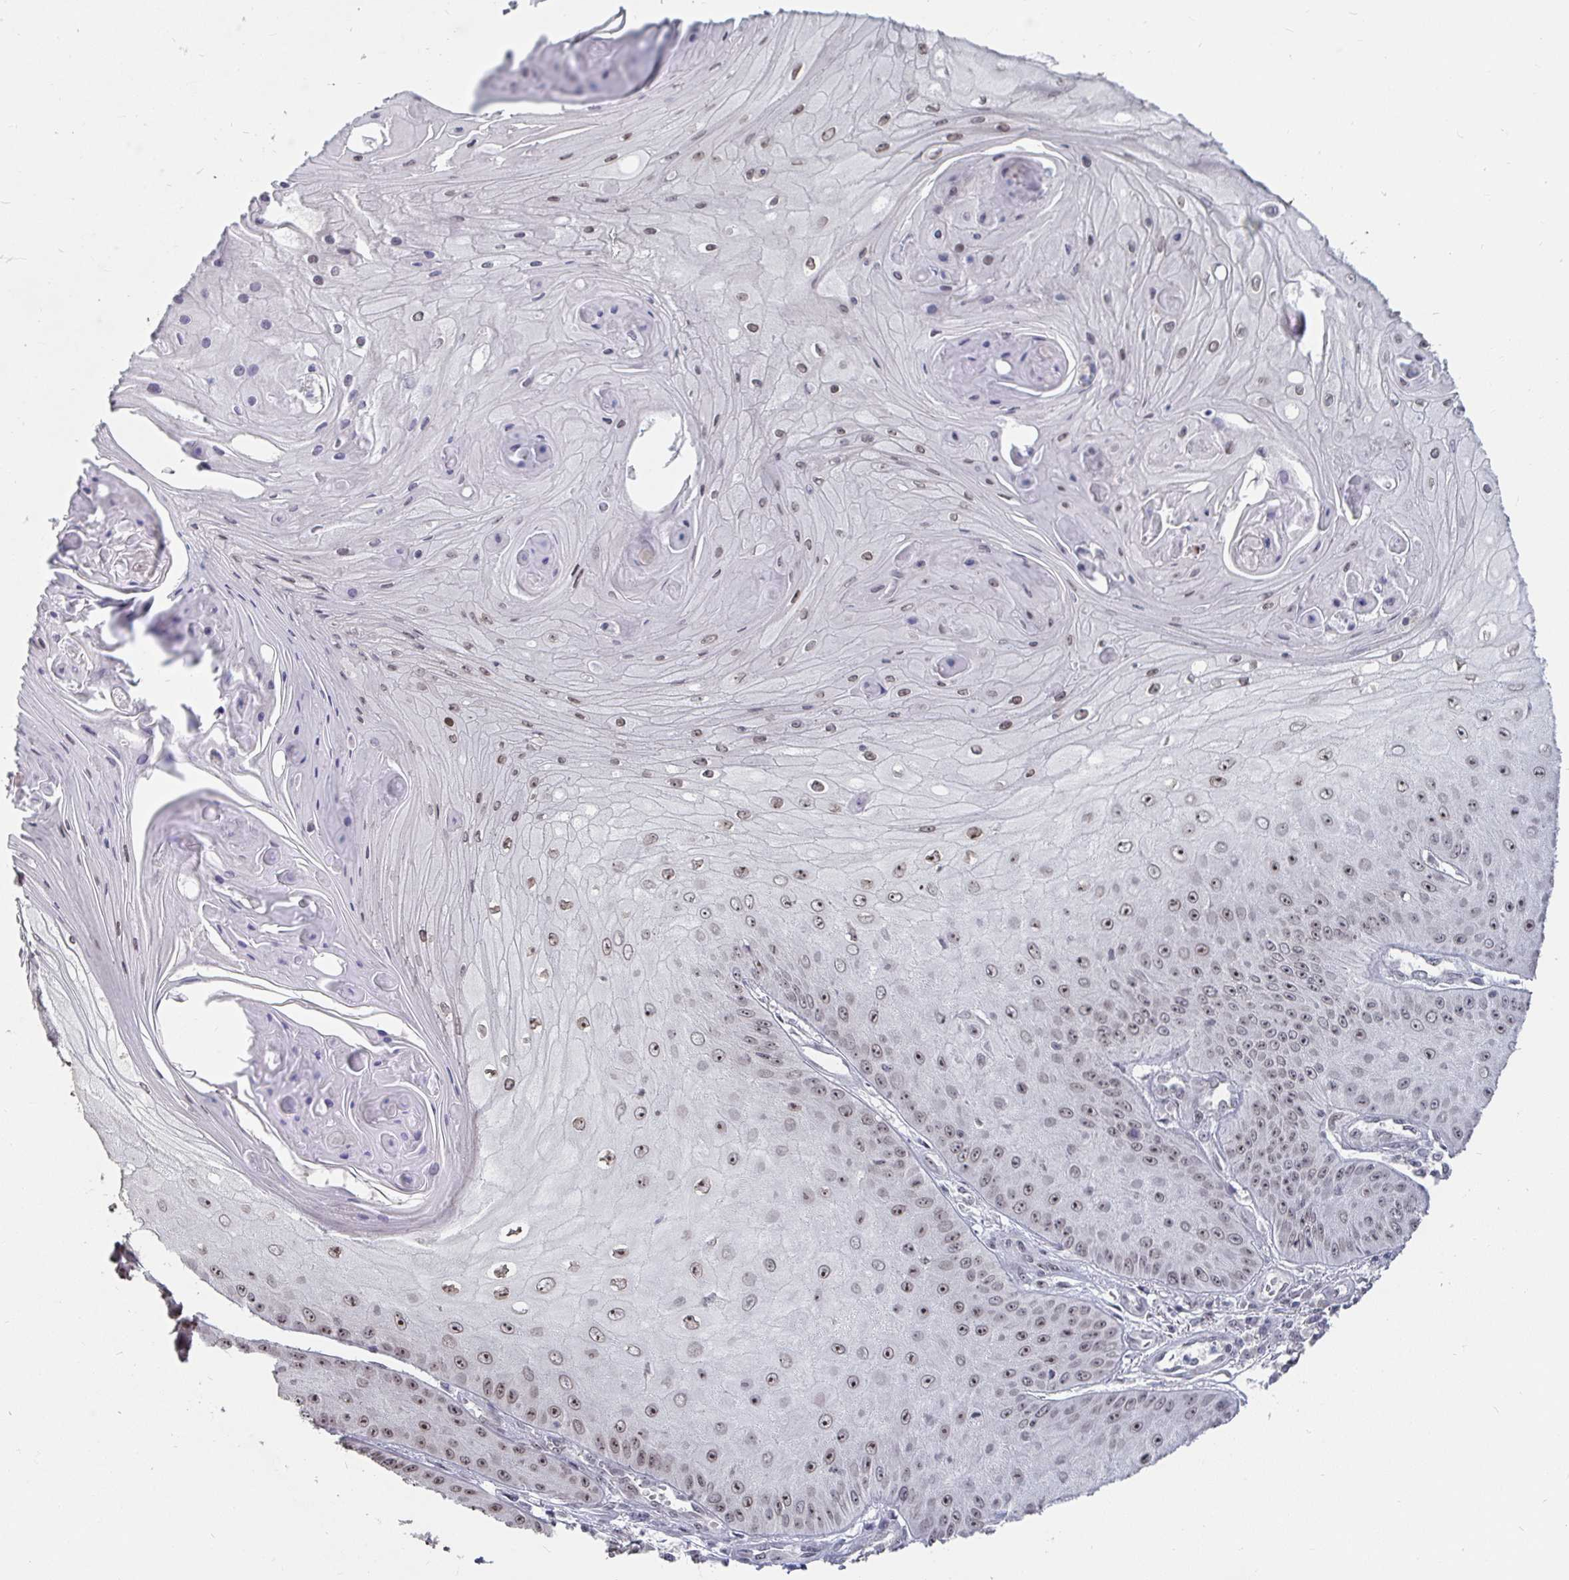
{"staining": {"intensity": "weak", "quantity": "25%-75%", "location": "nuclear"}, "tissue": "skin cancer", "cell_type": "Tumor cells", "image_type": "cancer", "snomed": [{"axis": "morphology", "description": "Squamous cell carcinoma, NOS"}, {"axis": "topography", "description": "Skin"}], "caption": "This image shows IHC staining of skin squamous cell carcinoma, with low weak nuclear positivity in approximately 25%-75% of tumor cells.", "gene": "TRIP12", "patient": {"sex": "male", "age": 70}}